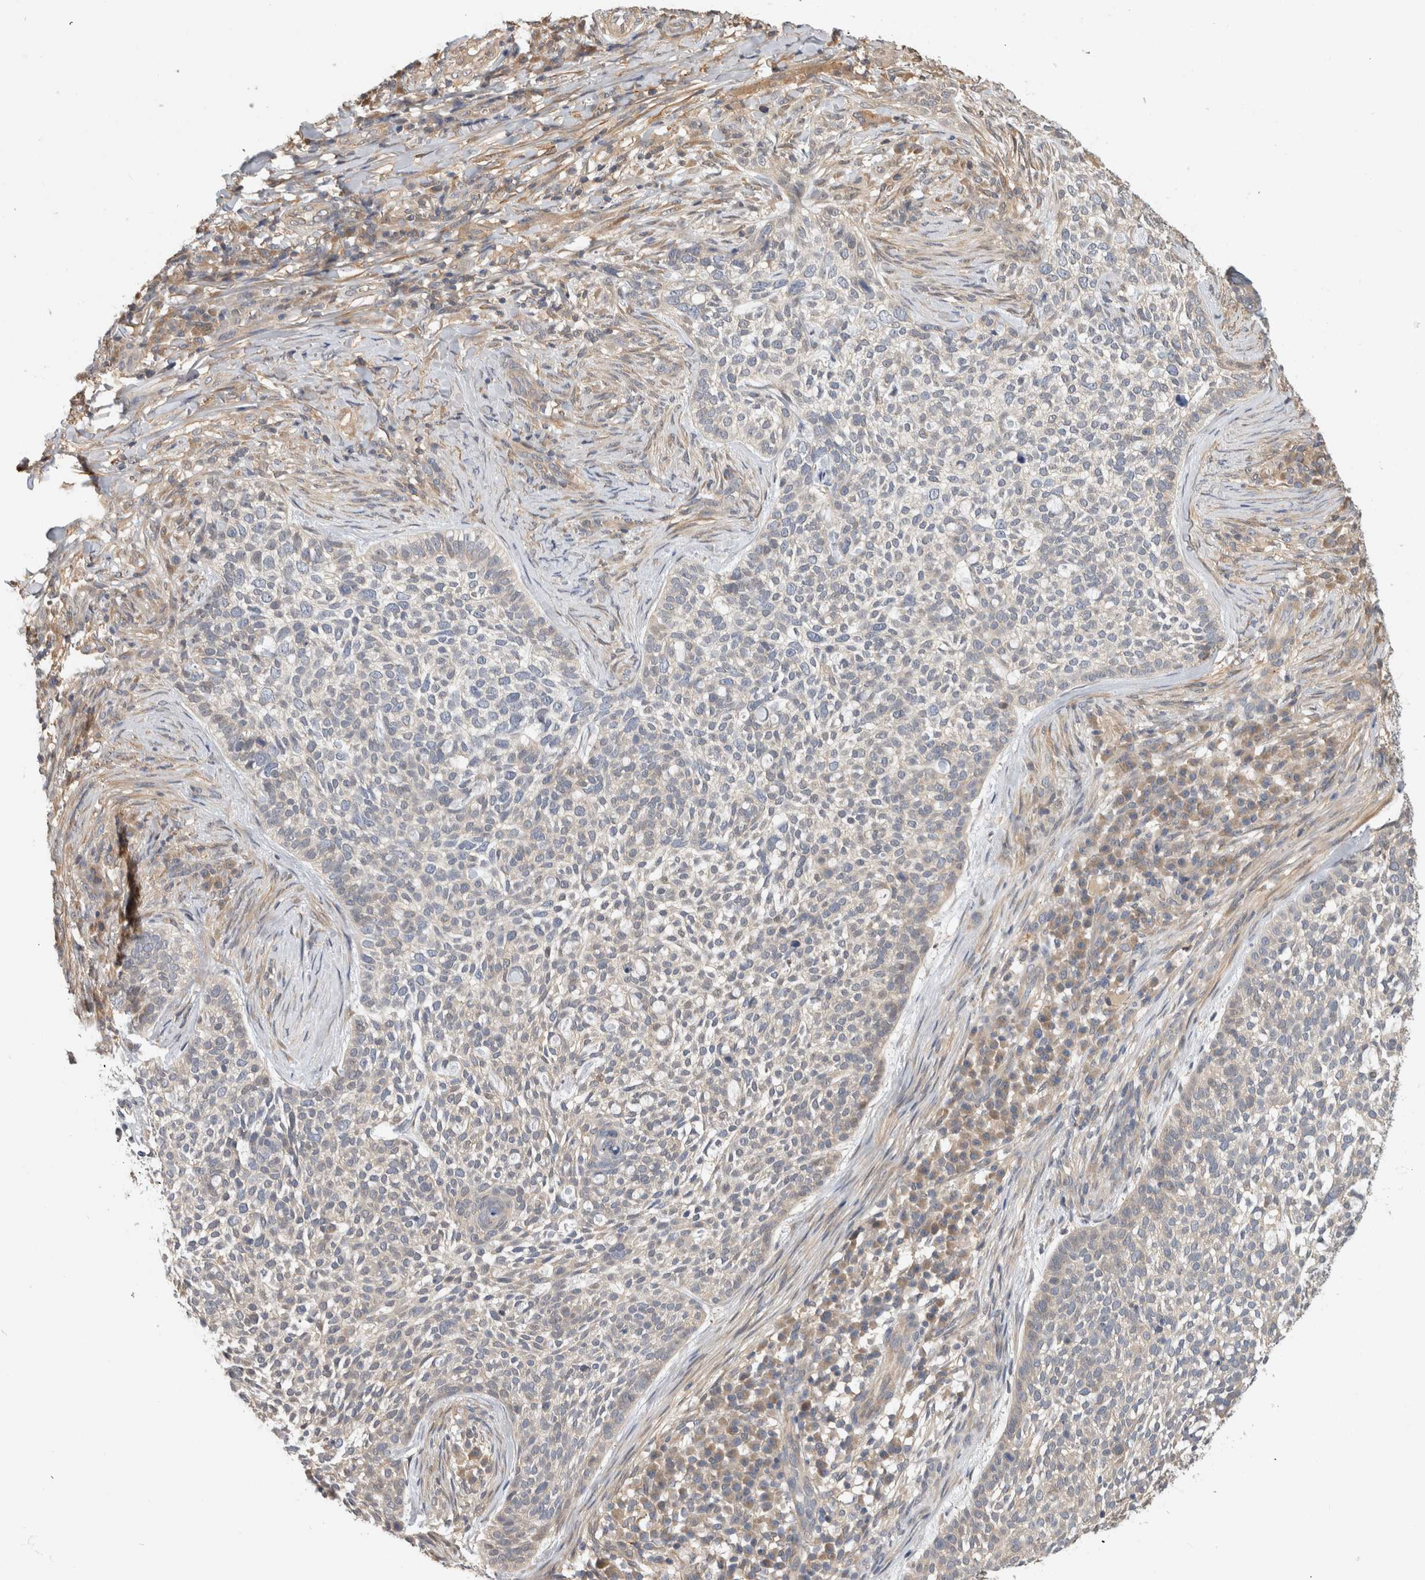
{"staining": {"intensity": "negative", "quantity": "none", "location": "none"}, "tissue": "skin cancer", "cell_type": "Tumor cells", "image_type": "cancer", "snomed": [{"axis": "morphology", "description": "Basal cell carcinoma"}, {"axis": "topography", "description": "Skin"}], "caption": "Tumor cells are negative for protein expression in human skin cancer. (DAB IHC, high magnification).", "gene": "PGM1", "patient": {"sex": "female", "age": 64}}